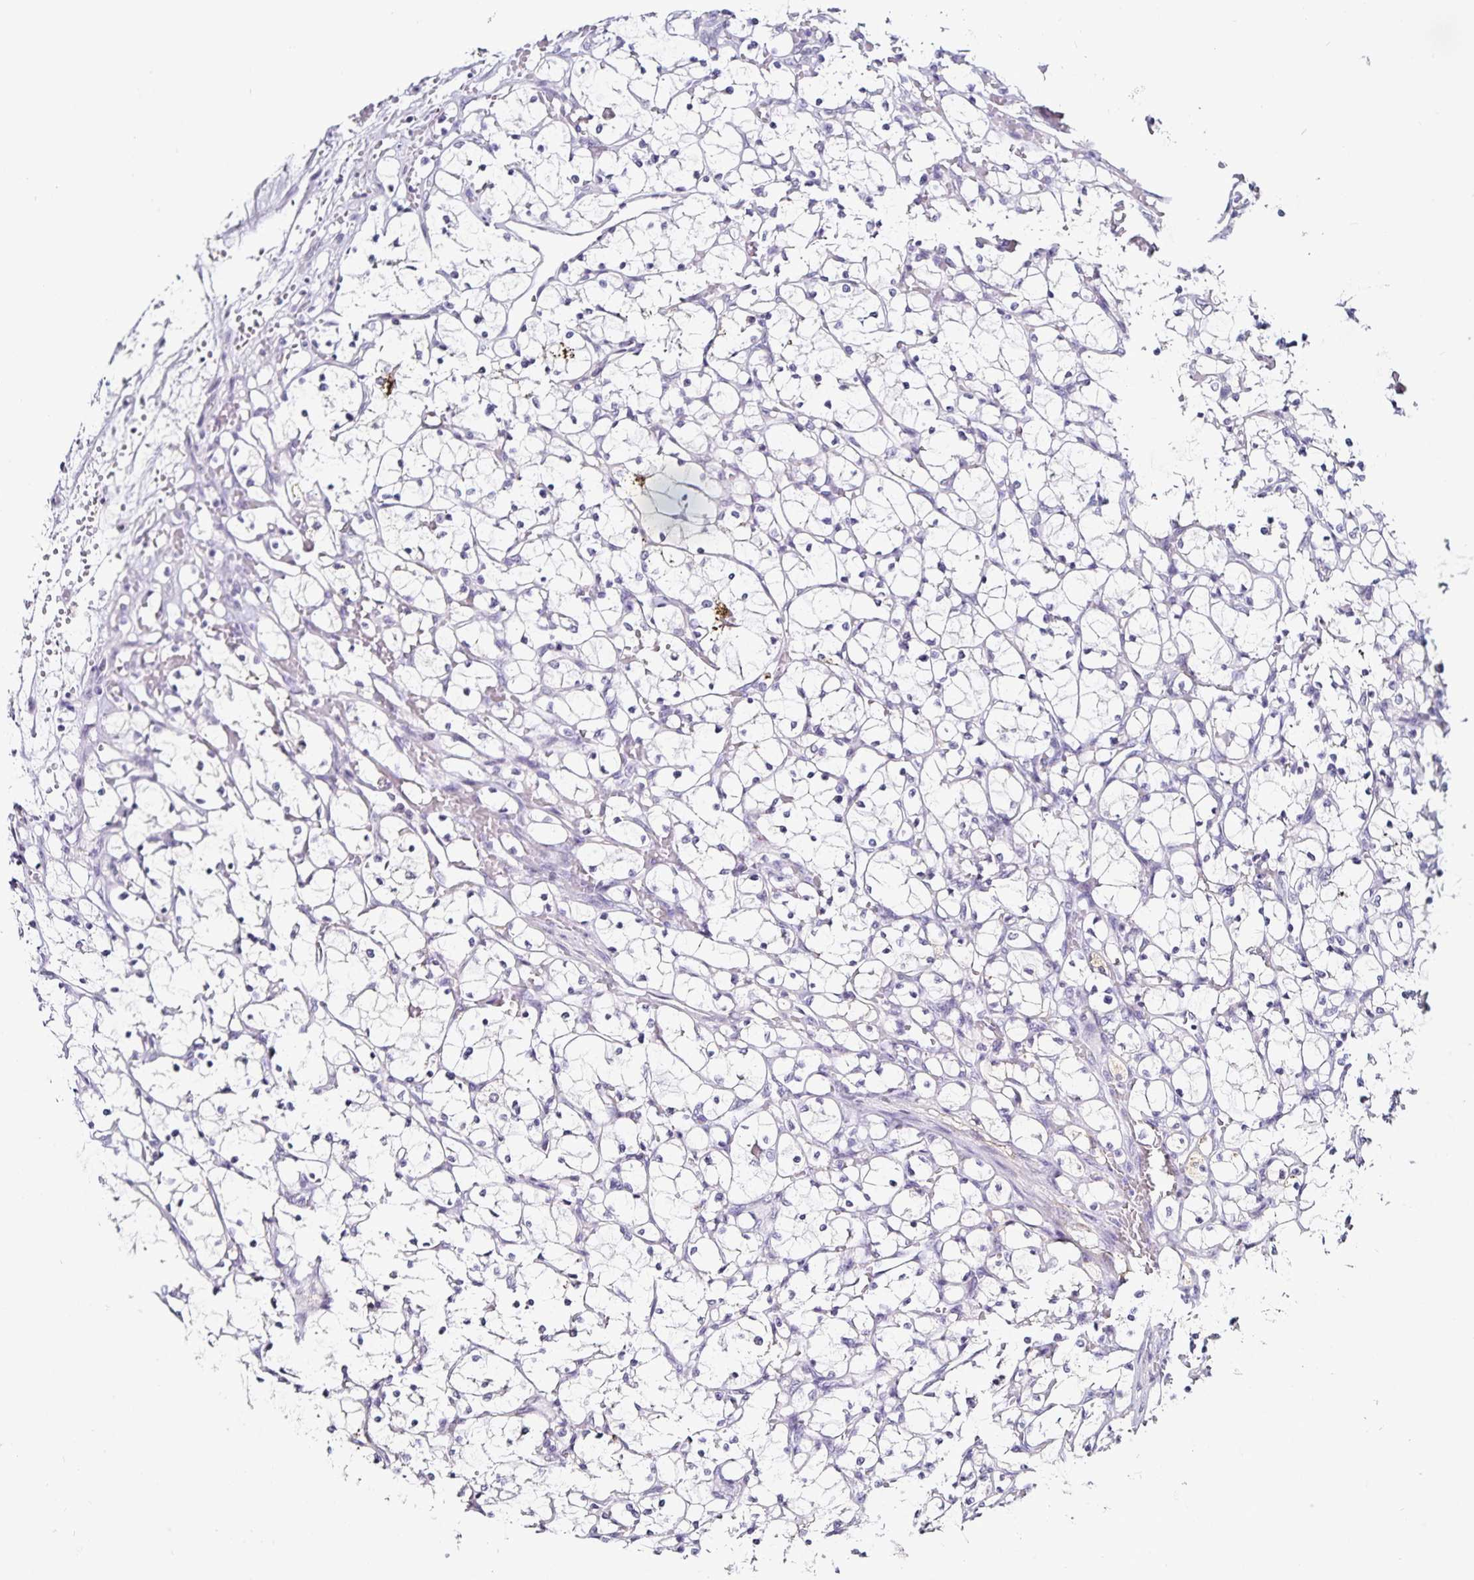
{"staining": {"intensity": "negative", "quantity": "none", "location": "none"}, "tissue": "renal cancer", "cell_type": "Tumor cells", "image_type": "cancer", "snomed": [{"axis": "morphology", "description": "Adenocarcinoma, NOS"}, {"axis": "topography", "description": "Kidney"}], "caption": "An image of renal adenocarcinoma stained for a protein displays no brown staining in tumor cells.", "gene": "TTR", "patient": {"sex": "female", "age": 69}}